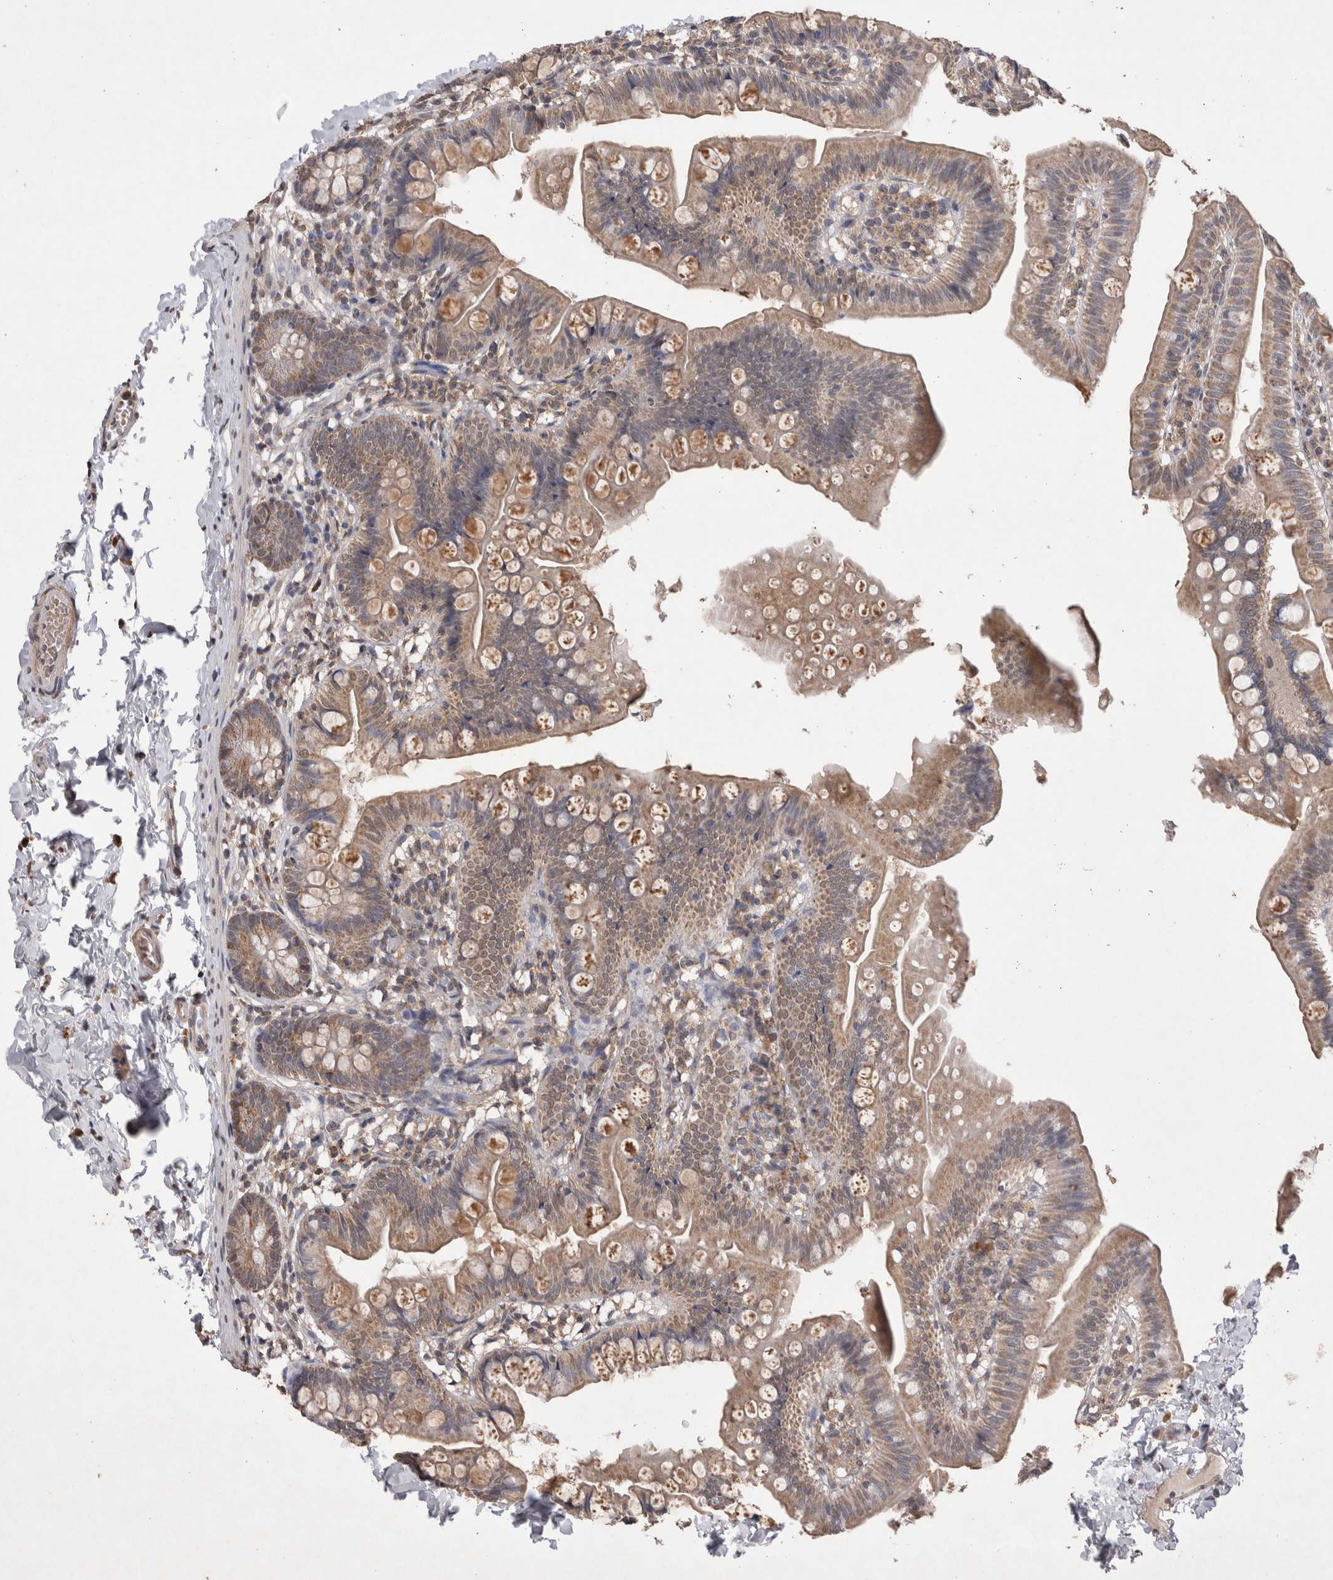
{"staining": {"intensity": "weak", "quantity": "25%-75%", "location": "cytoplasmic/membranous"}, "tissue": "small intestine", "cell_type": "Glandular cells", "image_type": "normal", "snomed": [{"axis": "morphology", "description": "Normal tissue, NOS"}, {"axis": "topography", "description": "Small intestine"}], "caption": "Immunohistochemistry (IHC) (DAB) staining of normal small intestine demonstrates weak cytoplasmic/membranous protein expression in about 25%-75% of glandular cells.", "gene": "GRK5", "patient": {"sex": "male", "age": 7}}